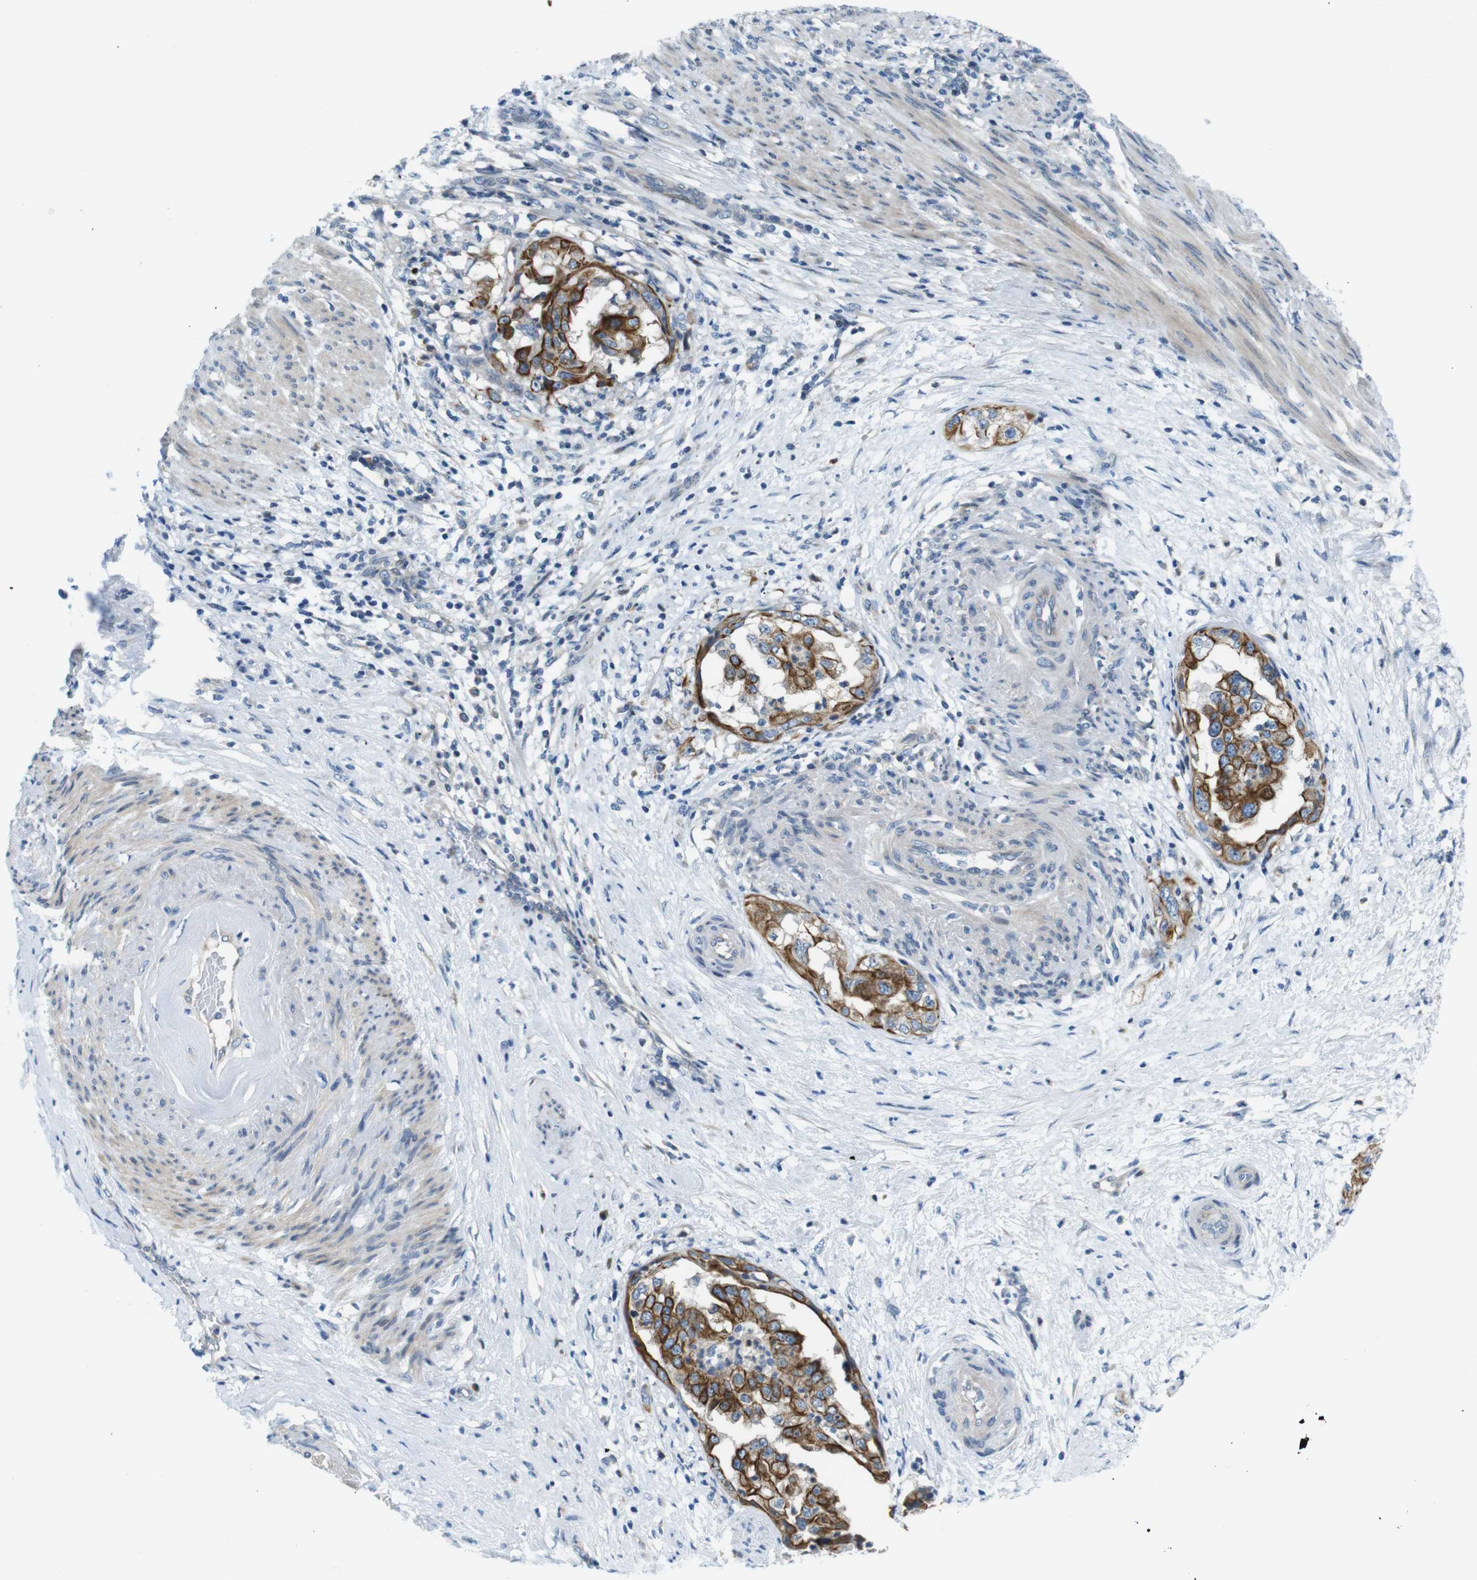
{"staining": {"intensity": "strong", "quantity": "25%-75%", "location": "cytoplasmic/membranous"}, "tissue": "endometrial cancer", "cell_type": "Tumor cells", "image_type": "cancer", "snomed": [{"axis": "morphology", "description": "Adenocarcinoma, NOS"}, {"axis": "topography", "description": "Endometrium"}], "caption": "Immunohistochemical staining of endometrial adenocarcinoma displays high levels of strong cytoplasmic/membranous protein expression in about 25%-75% of tumor cells.", "gene": "ZDHHC3", "patient": {"sex": "female", "age": 85}}